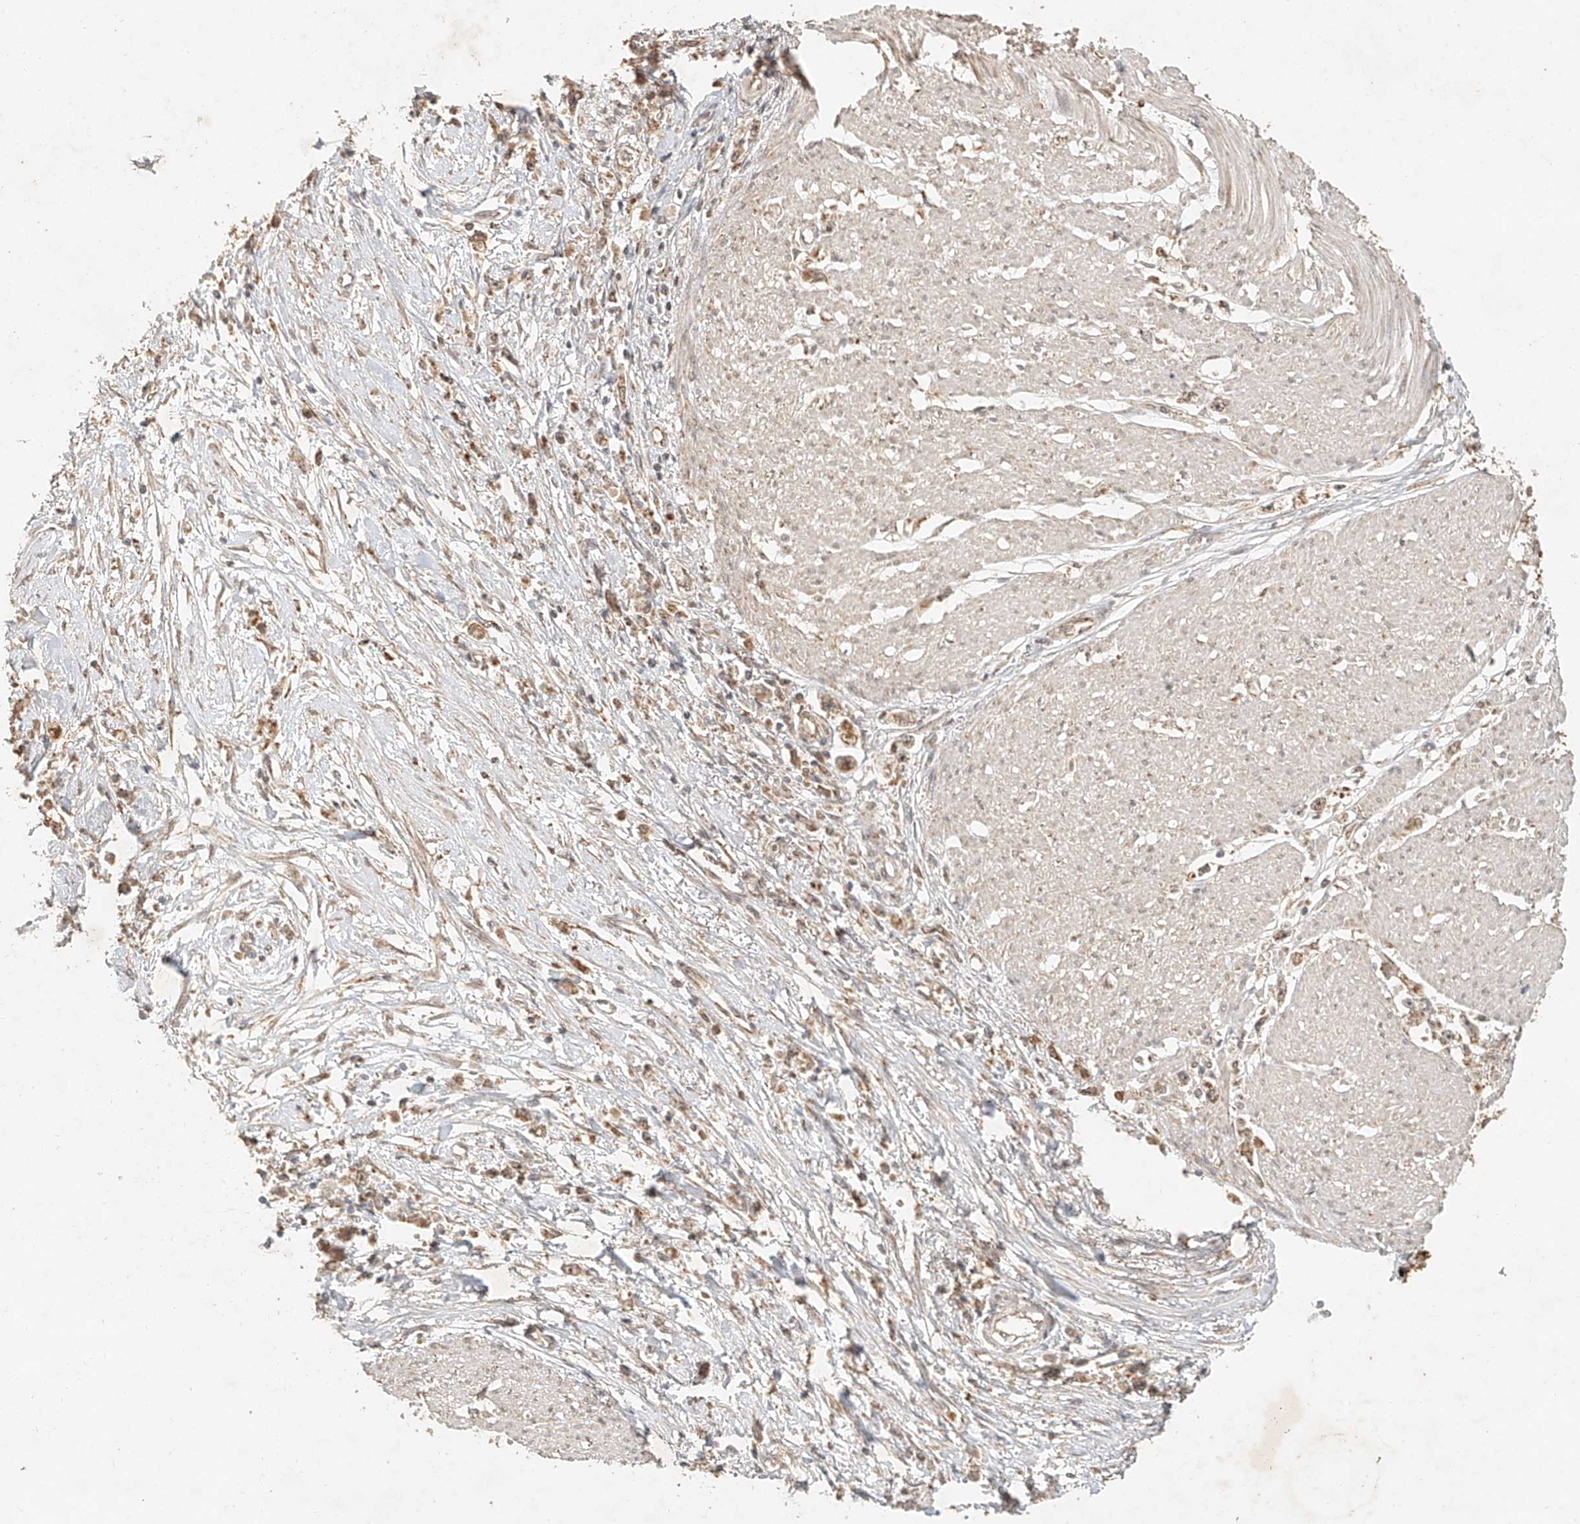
{"staining": {"intensity": "moderate", "quantity": ">75%", "location": "cytoplasmic/membranous"}, "tissue": "stomach cancer", "cell_type": "Tumor cells", "image_type": "cancer", "snomed": [{"axis": "morphology", "description": "Adenocarcinoma, NOS"}, {"axis": "topography", "description": "Stomach"}], "caption": "Stomach cancer (adenocarcinoma) stained for a protein reveals moderate cytoplasmic/membranous positivity in tumor cells.", "gene": "CXorf58", "patient": {"sex": "female", "age": 59}}